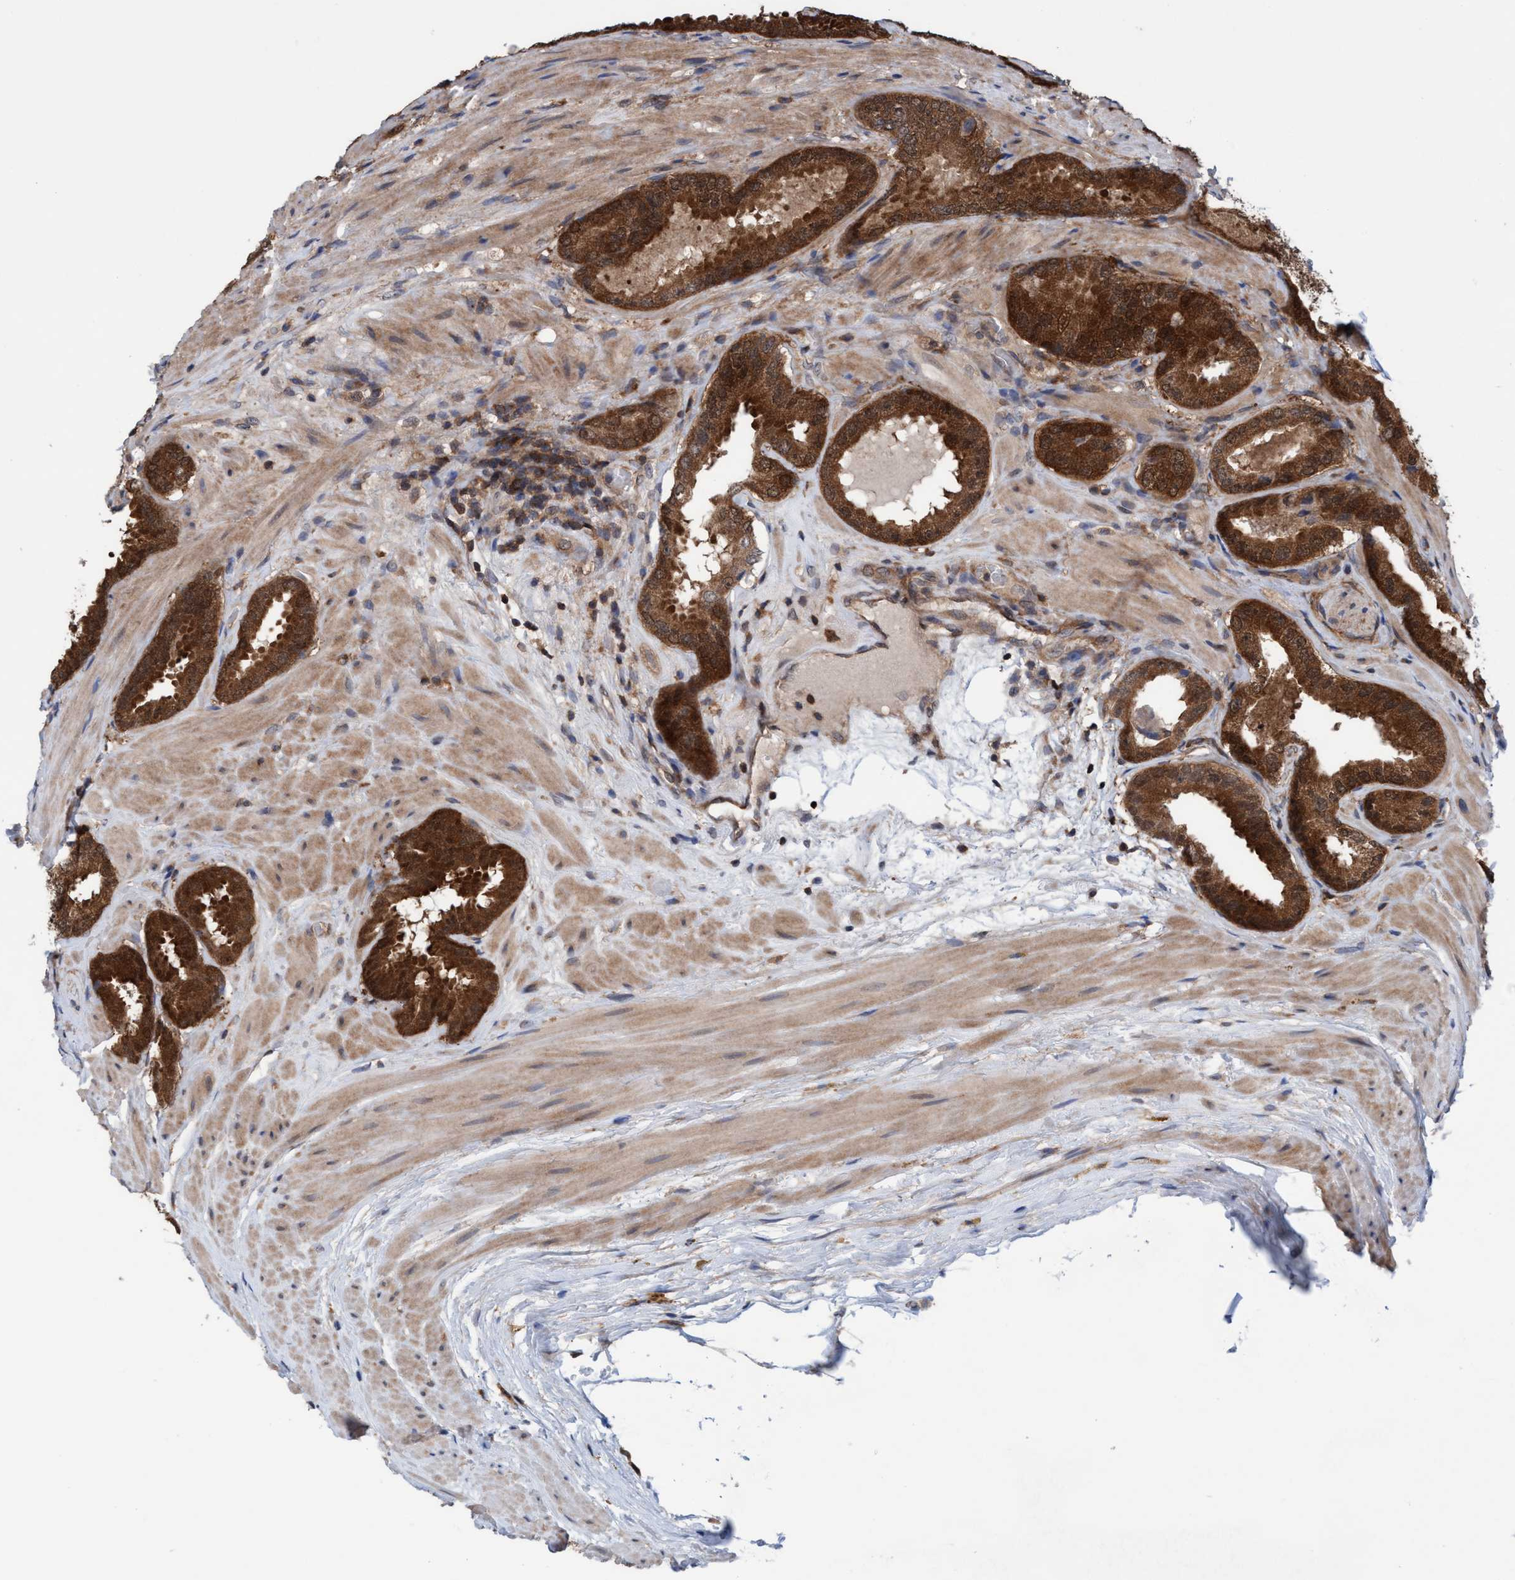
{"staining": {"intensity": "strong", "quantity": ">75%", "location": "cytoplasmic/membranous"}, "tissue": "prostate cancer", "cell_type": "Tumor cells", "image_type": "cancer", "snomed": [{"axis": "morphology", "description": "Adenocarcinoma, Low grade"}, {"axis": "topography", "description": "Prostate"}], "caption": "Human low-grade adenocarcinoma (prostate) stained with a protein marker demonstrates strong staining in tumor cells.", "gene": "GLOD4", "patient": {"sex": "male", "age": 51}}